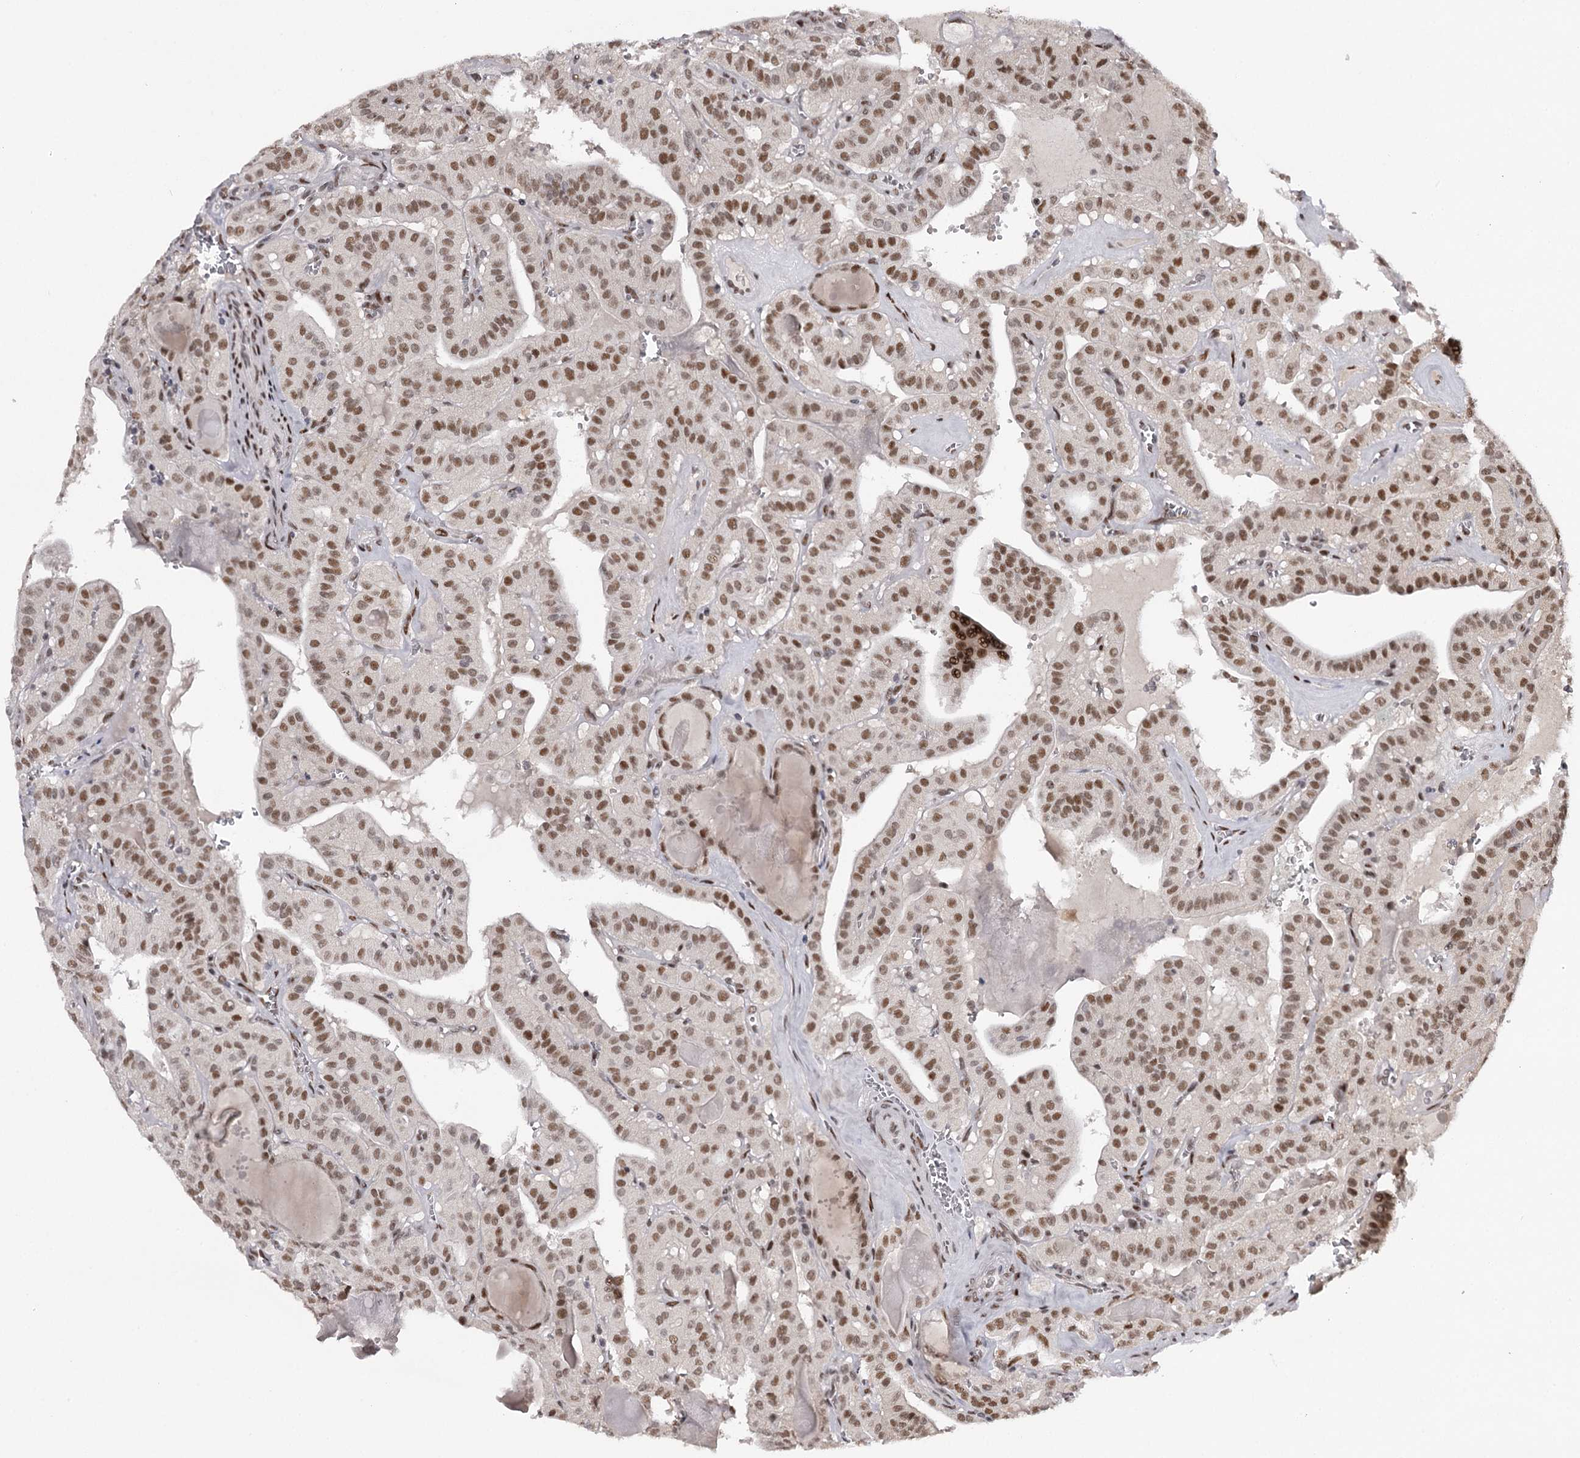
{"staining": {"intensity": "moderate", "quantity": ">75%", "location": "nuclear"}, "tissue": "thyroid cancer", "cell_type": "Tumor cells", "image_type": "cancer", "snomed": [{"axis": "morphology", "description": "Papillary adenocarcinoma, NOS"}, {"axis": "topography", "description": "Thyroid gland"}], "caption": "Human thyroid cancer (papillary adenocarcinoma) stained for a protein (brown) shows moderate nuclear positive expression in about >75% of tumor cells.", "gene": "TTC33", "patient": {"sex": "male", "age": 52}}